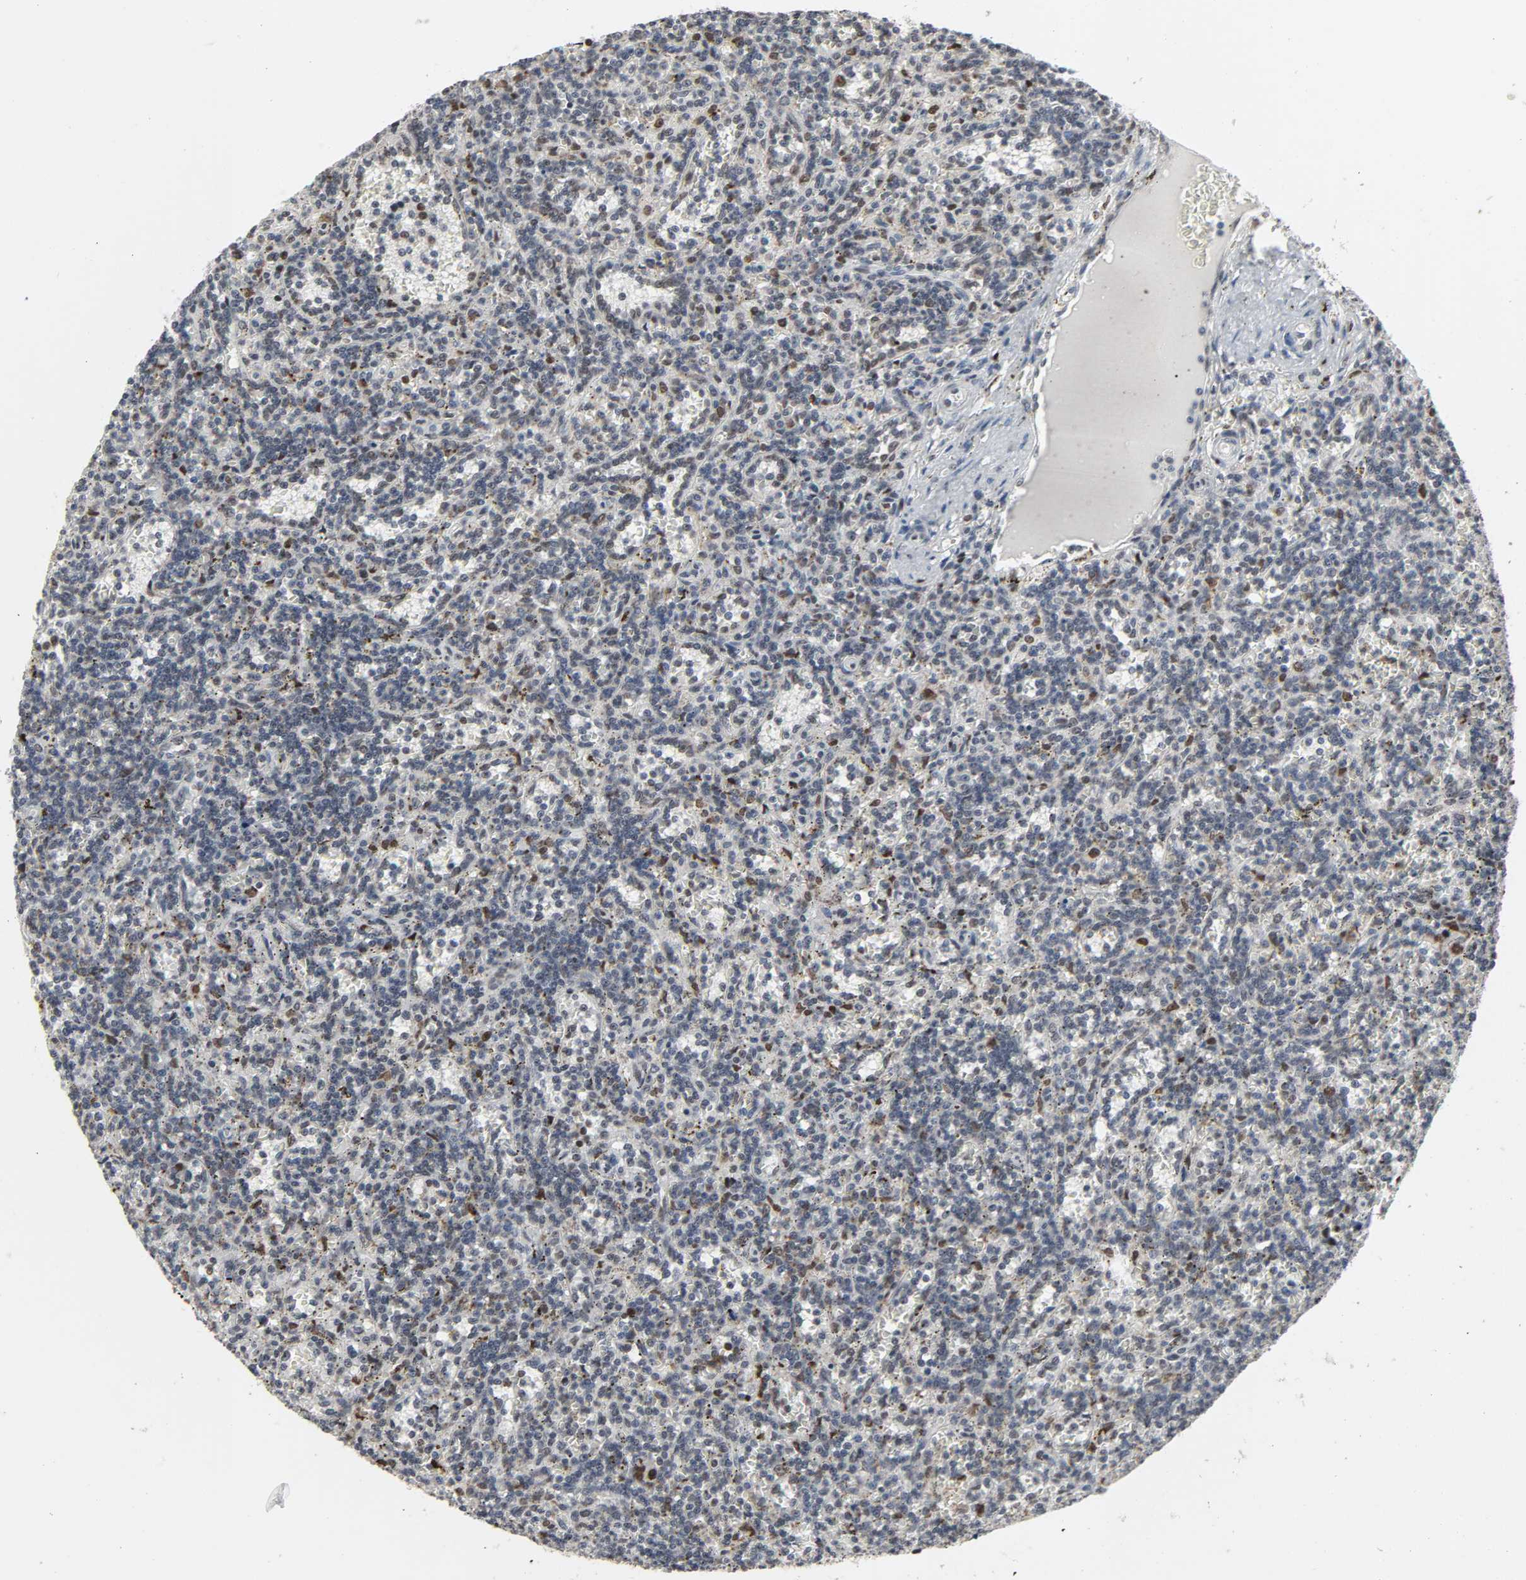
{"staining": {"intensity": "weak", "quantity": "<25%", "location": "nuclear"}, "tissue": "lymphoma", "cell_type": "Tumor cells", "image_type": "cancer", "snomed": [{"axis": "morphology", "description": "Malignant lymphoma, non-Hodgkin's type, Low grade"}, {"axis": "topography", "description": "Spleen"}], "caption": "Tumor cells are negative for brown protein staining in low-grade malignant lymphoma, non-Hodgkin's type. (Stains: DAB (3,3'-diaminobenzidine) immunohistochemistry with hematoxylin counter stain, Microscopy: brightfield microscopy at high magnification).", "gene": "DAZAP1", "patient": {"sex": "male", "age": 73}}